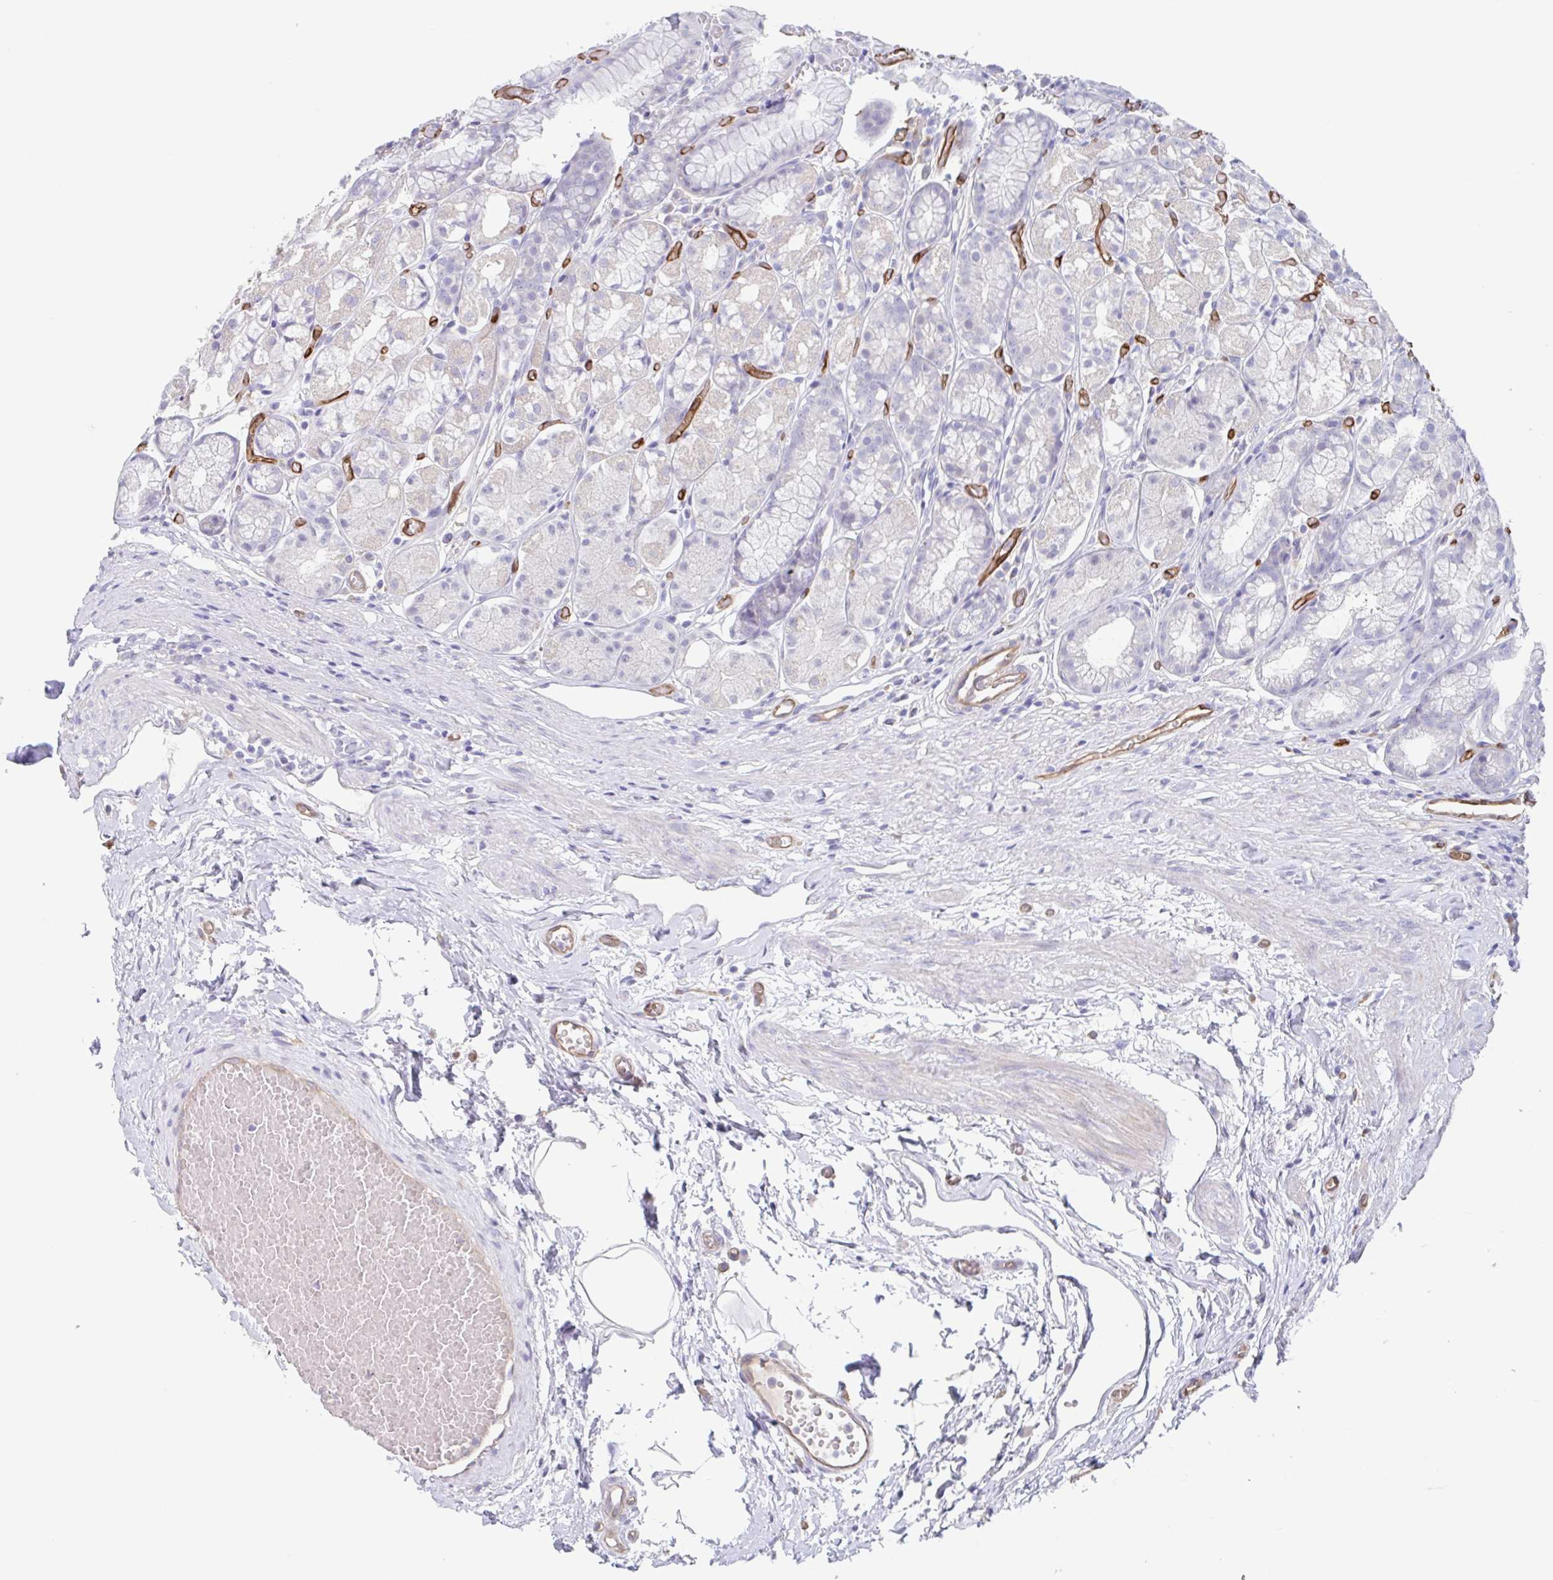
{"staining": {"intensity": "negative", "quantity": "none", "location": "none"}, "tissue": "stomach", "cell_type": "Glandular cells", "image_type": "normal", "snomed": [{"axis": "morphology", "description": "Normal tissue, NOS"}, {"axis": "topography", "description": "Smooth muscle"}, {"axis": "topography", "description": "Stomach"}], "caption": "An immunohistochemistry image of unremarkable stomach is shown. There is no staining in glandular cells of stomach. The staining was performed using DAB to visualize the protein expression in brown, while the nuclei were stained in blue with hematoxylin (Magnification: 20x).", "gene": "EHD4", "patient": {"sex": "male", "age": 70}}